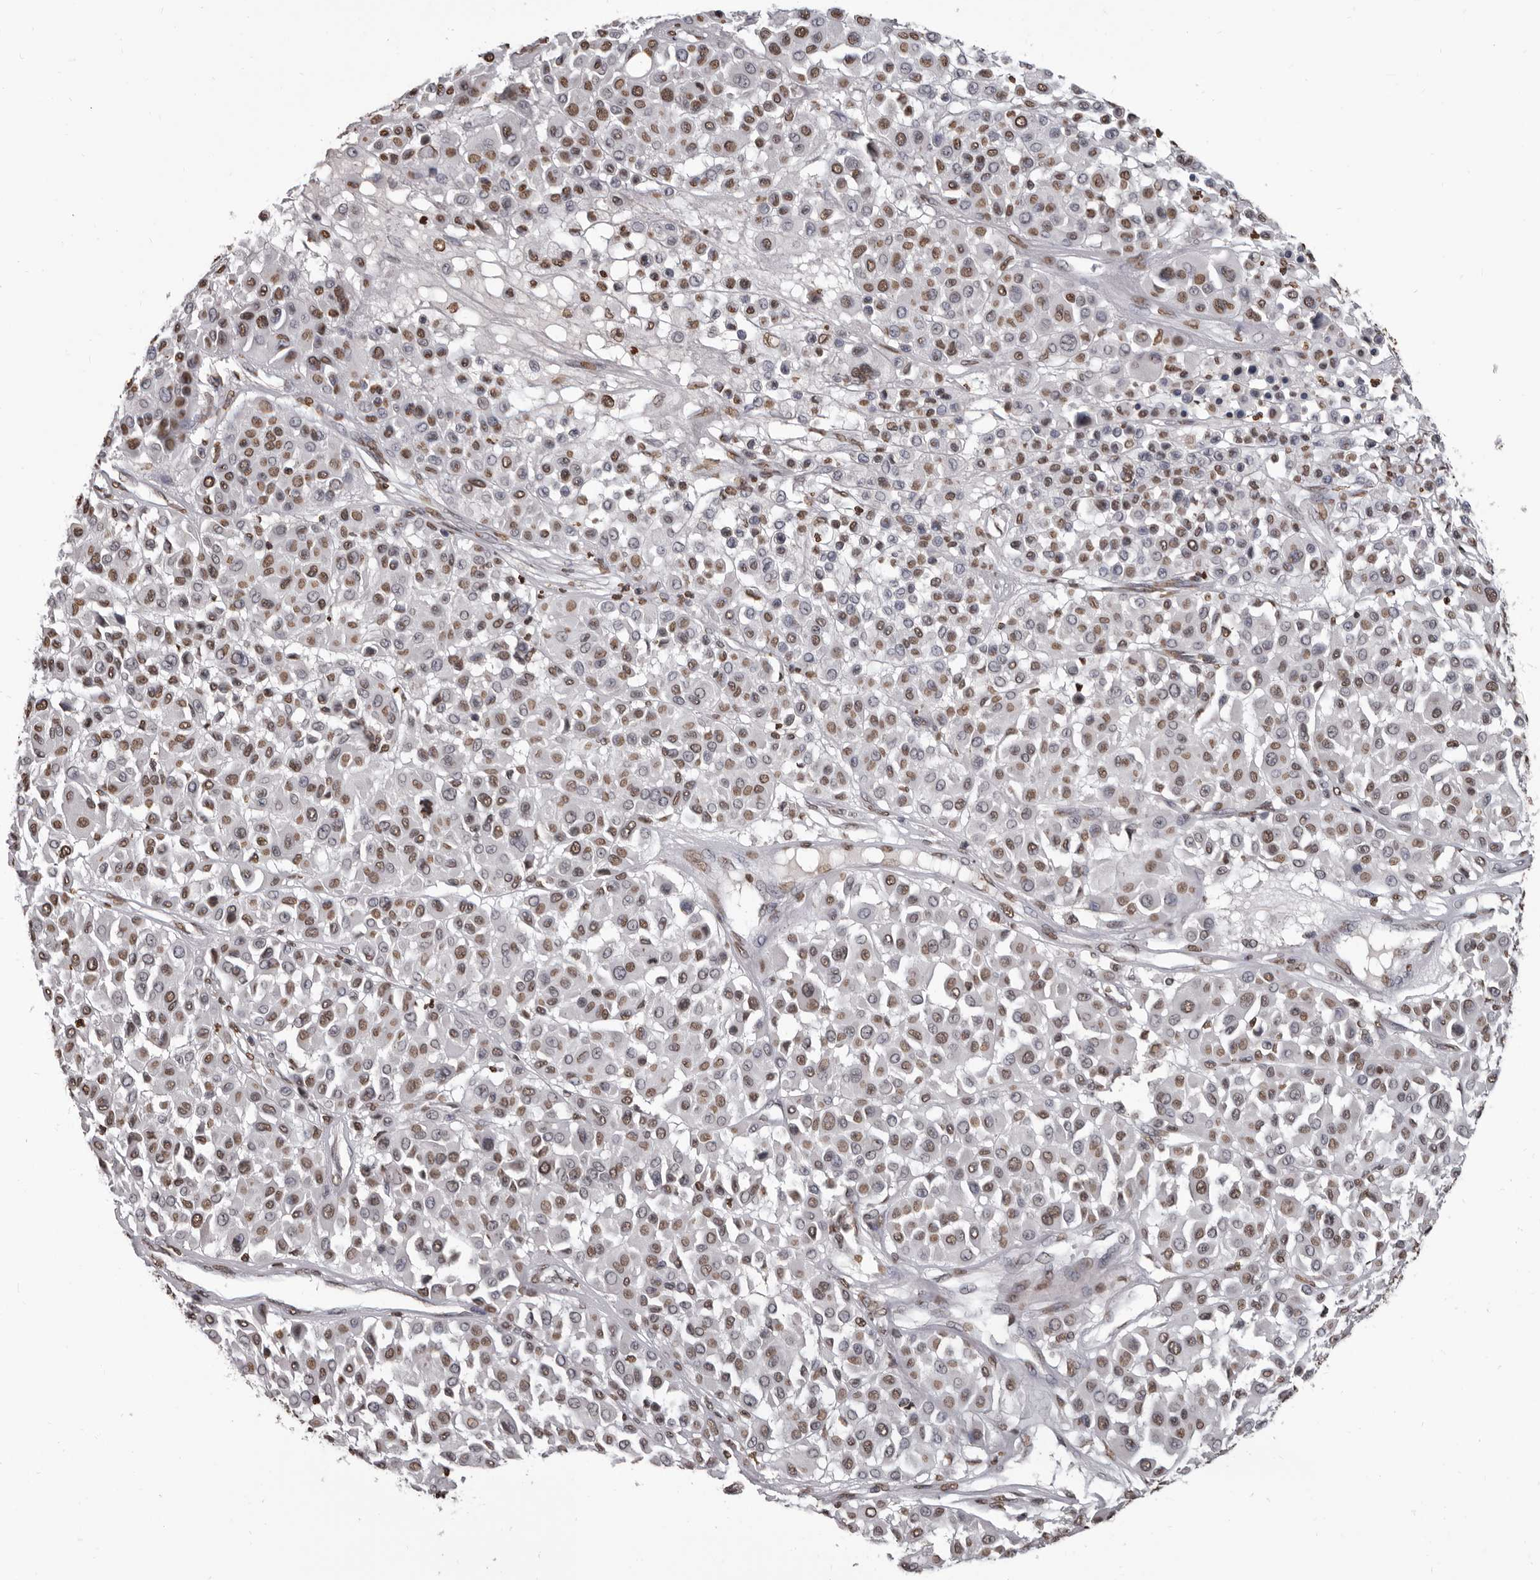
{"staining": {"intensity": "moderate", "quantity": ">75%", "location": "nuclear"}, "tissue": "melanoma", "cell_type": "Tumor cells", "image_type": "cancer", "snomed": [{"axis": "morphology", "description": "Malignant melanoma, Metastatic site"}, {"axis": "topography", "description": "Soft tissue"}], "caption": "A brown stain shows moderate nuclear positivity of a protein in human malignant melanoma (metastatic site) tumor cells. Immunohistochemistry stains the protein of interest in brown and the nuclei are stained blue.", "gene": "AHR", "patient": {"sex": "male", "age": 41}}